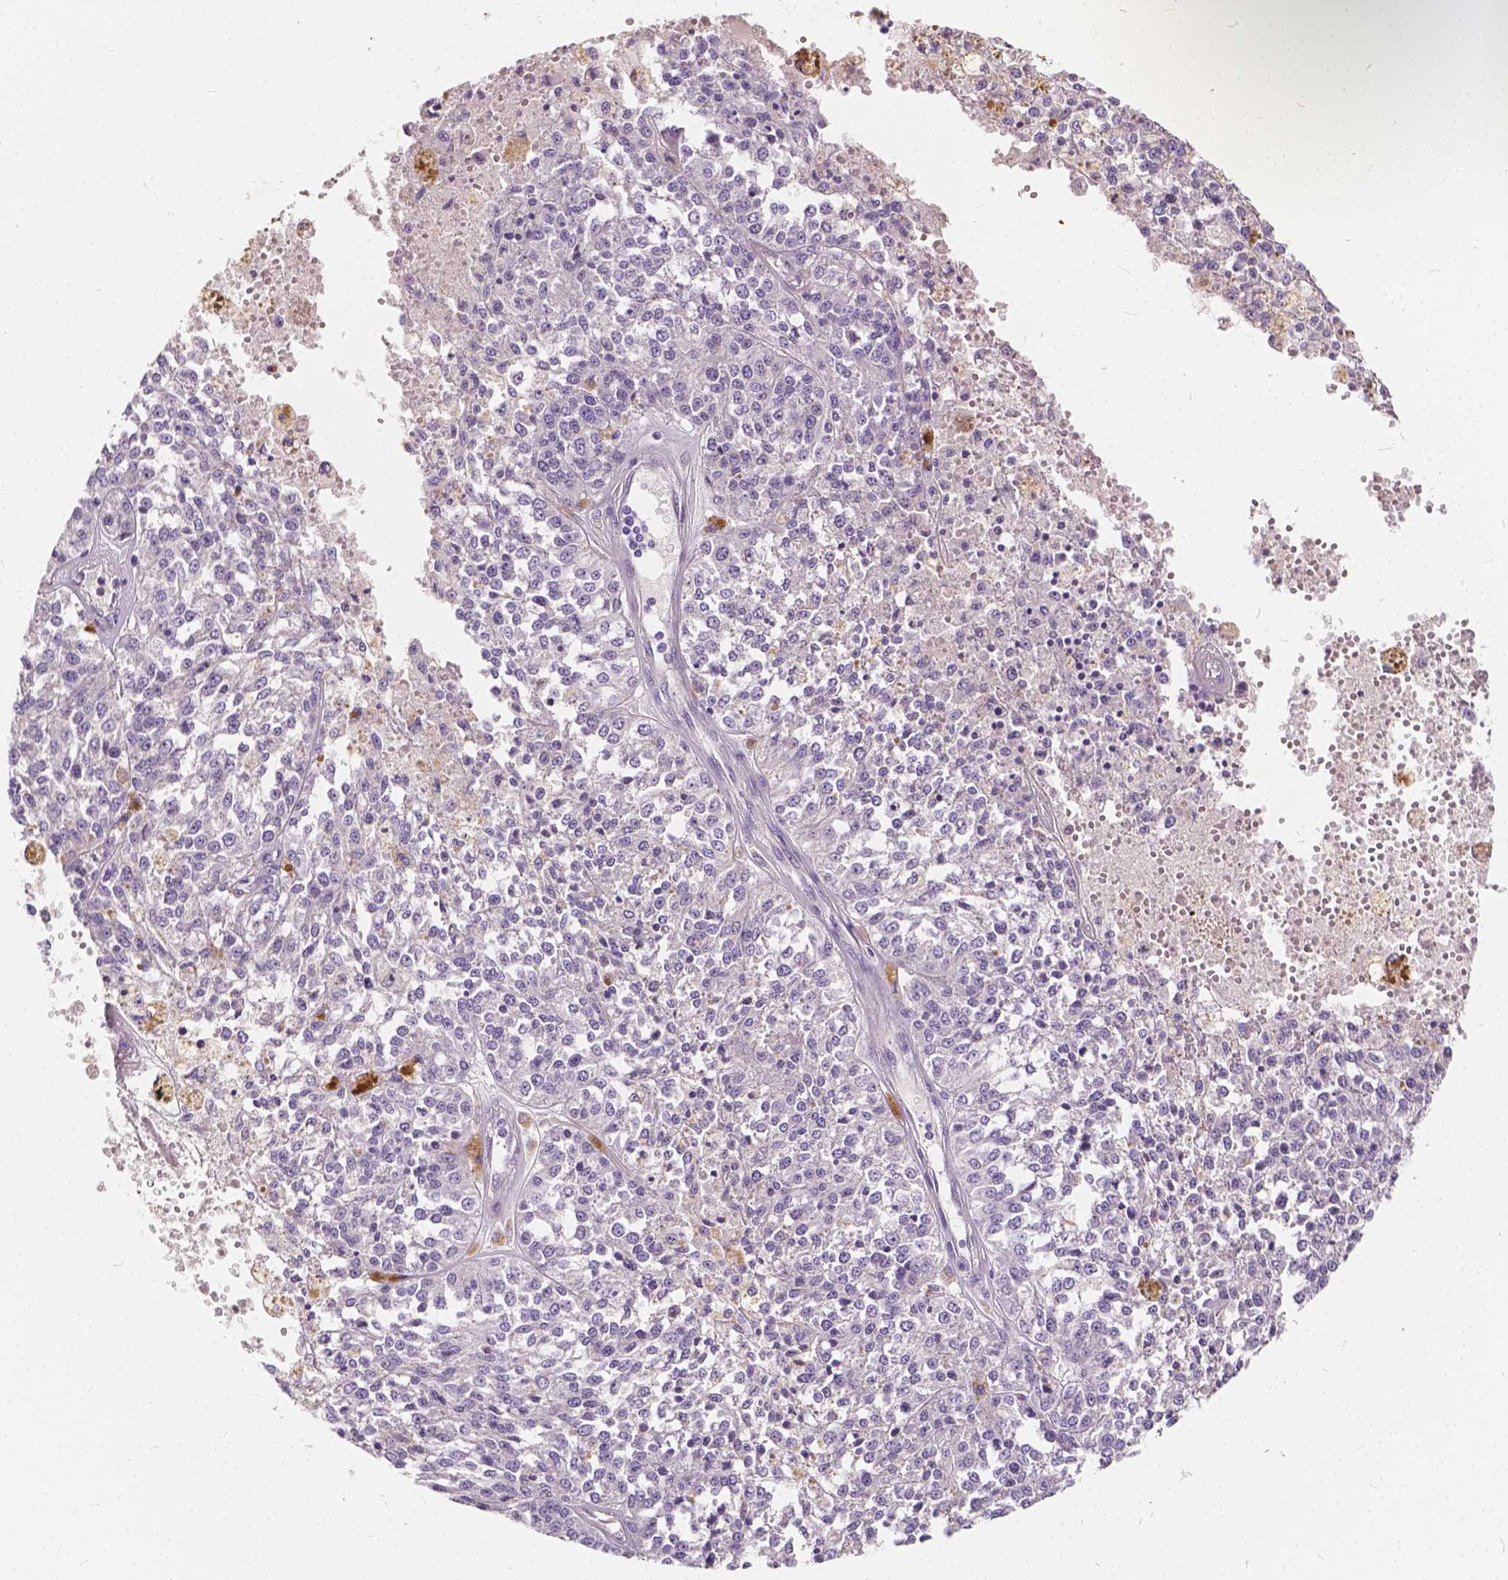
{"staining": {"intensity": "negative", "quantity": "none", "location": "none"}, "tissue": "melanoma", "cell_type": "Tumor cells", "image_type": "cancer", "snomed": [{"axis": "morphology", "description": "Malignant melanoma, Metastatic site"}, {"axis": "topography", "description": "Lymph node"}], "caption": "Melanoma was stained to show a protein in brown. There is no significant expression in tumor cells.", "gene": "KIAA0513", "patient": {"sex": "female", "age": 64}}